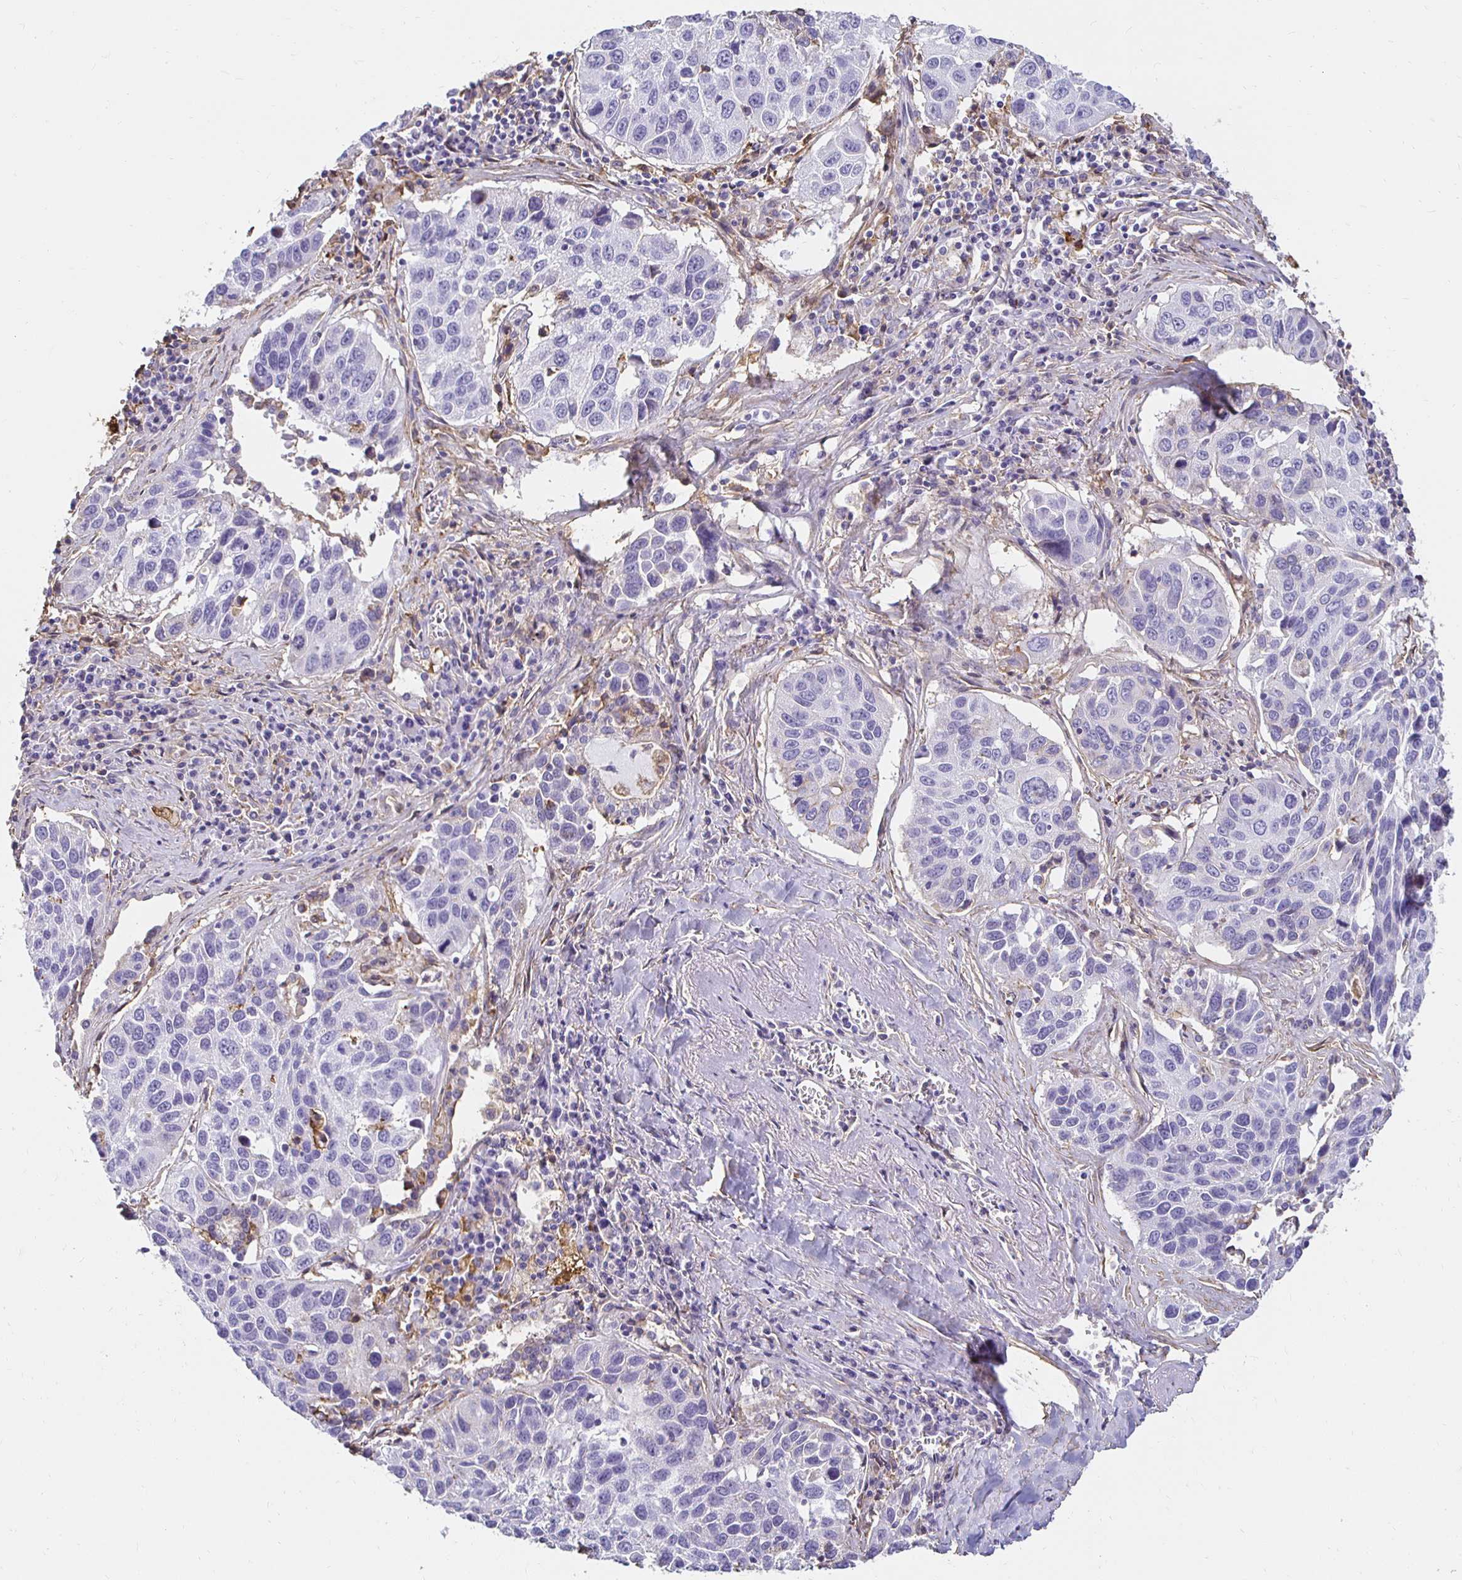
{"staining": {"intensity": "negative", "quantity": "none", "location": "none"}, "tissue": "lung cancer", "cell_type": "Tumor cells", "image_type": "cancer", "snomed": [{"axis": "morphology", "description": "Squamous cell carcinoma, NOS"}, {"axis": "topography", "description": "Lung"}], "caption": "Lung cancer stained for a protein using IHC demonstrates no positivity tumor cells.", "gene": "TAS1R3", "patient": {"sex": "female", "age": 61}}